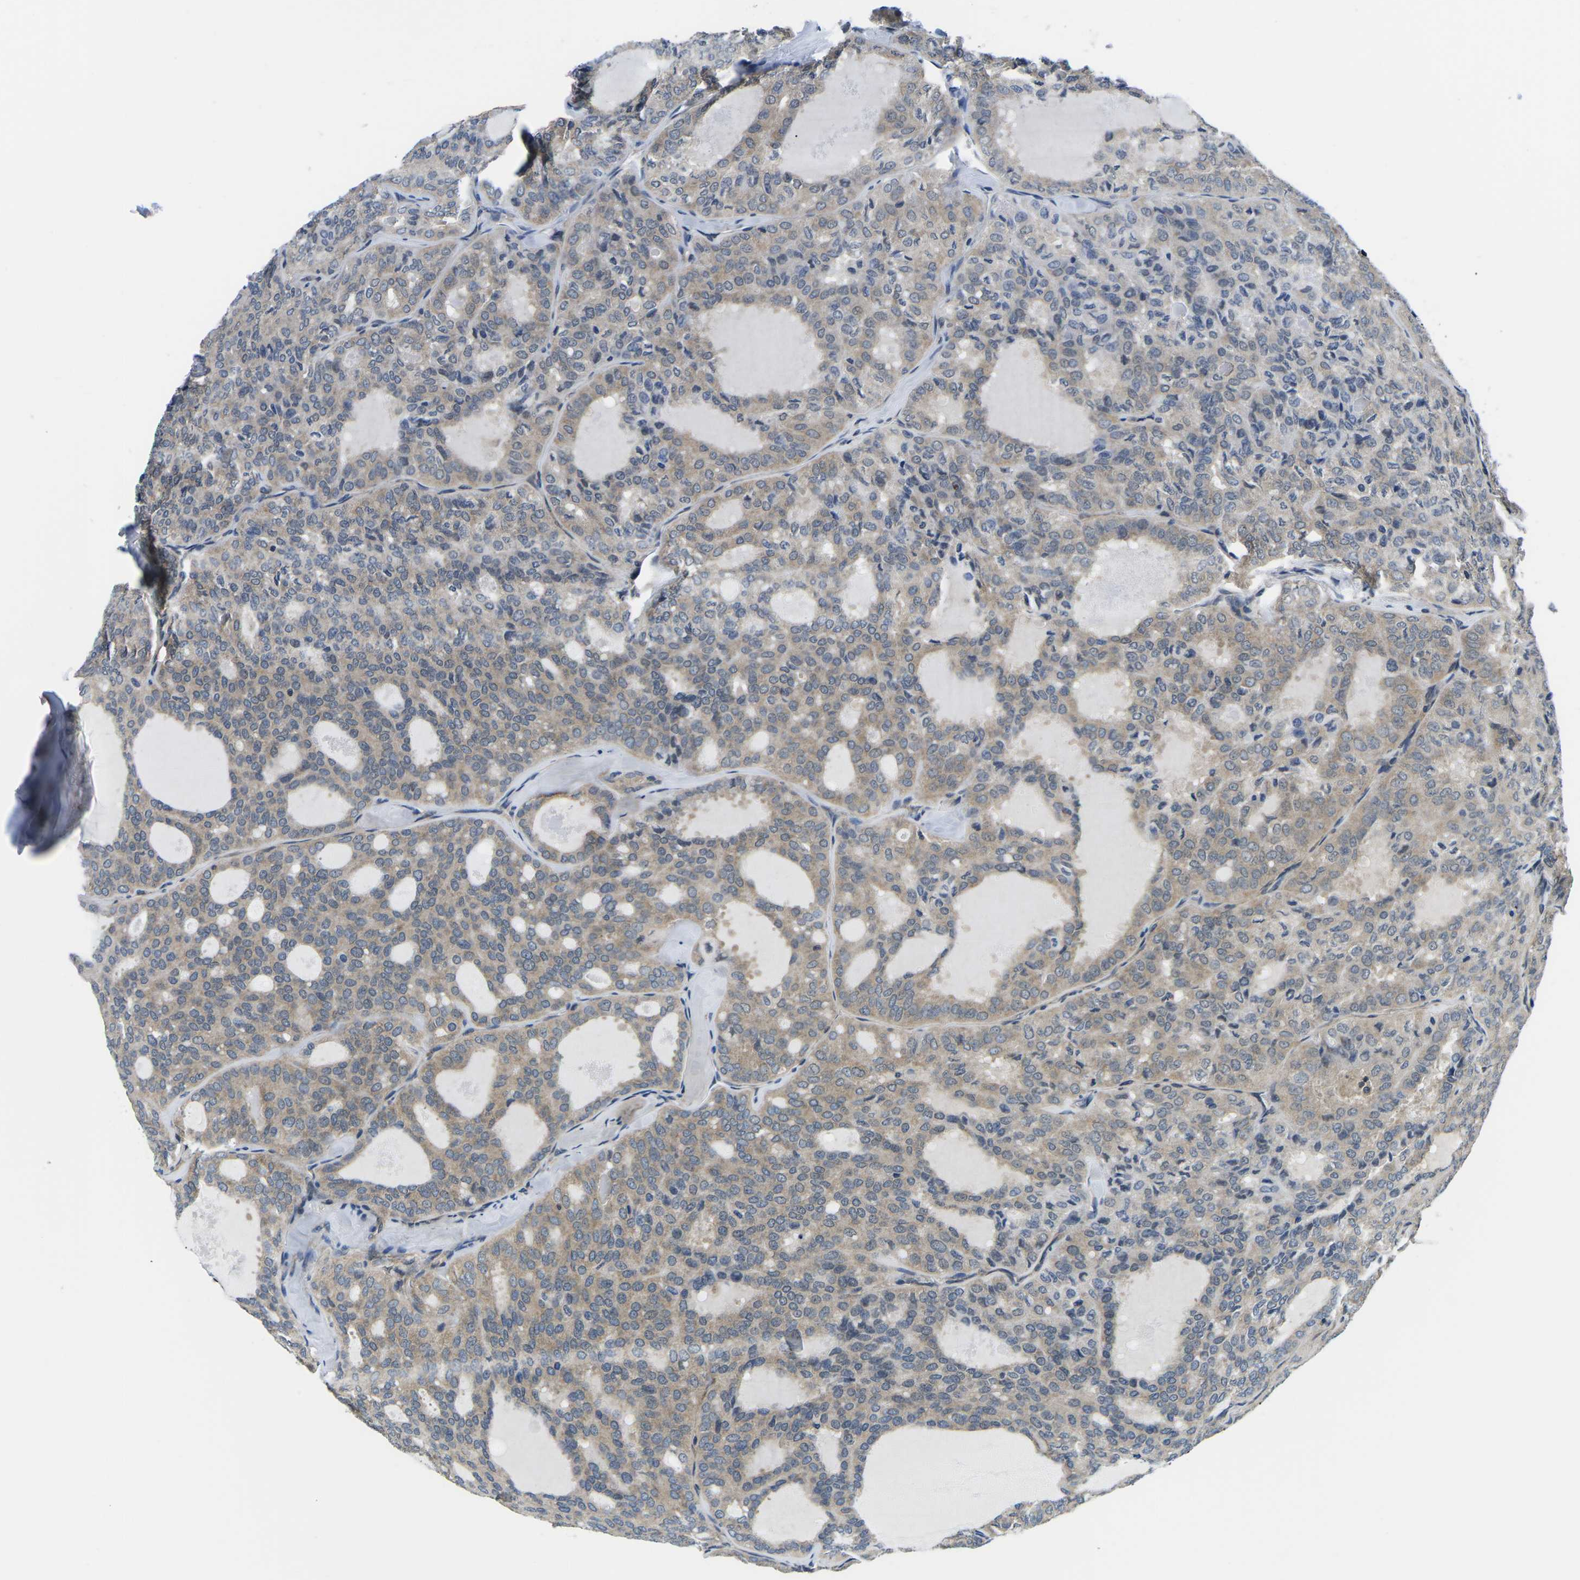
{"staining": {"intensity": "moderate", "quantity": ">75%", "location": "cytoplasmic/membranous"}, "tissue": "thyroid cancer", "cell_type": "Tumor cells", "image_type": "cancer", "snomed": [{"axis": "morphology", "description": "Follicular adenoma carcinoma, NOS"}, {"axis": "topography", "description": "Thyroid gland"}], "caption": "Immunohistochemical staining of human thyroid follicular adenoma carcinoma displays medium levels of moderate cytoplasmic/membranous protein expression in about >75% of tumor cells.", "gene": "GSK3B", "patient": {"sex": "male", "age": 75}}